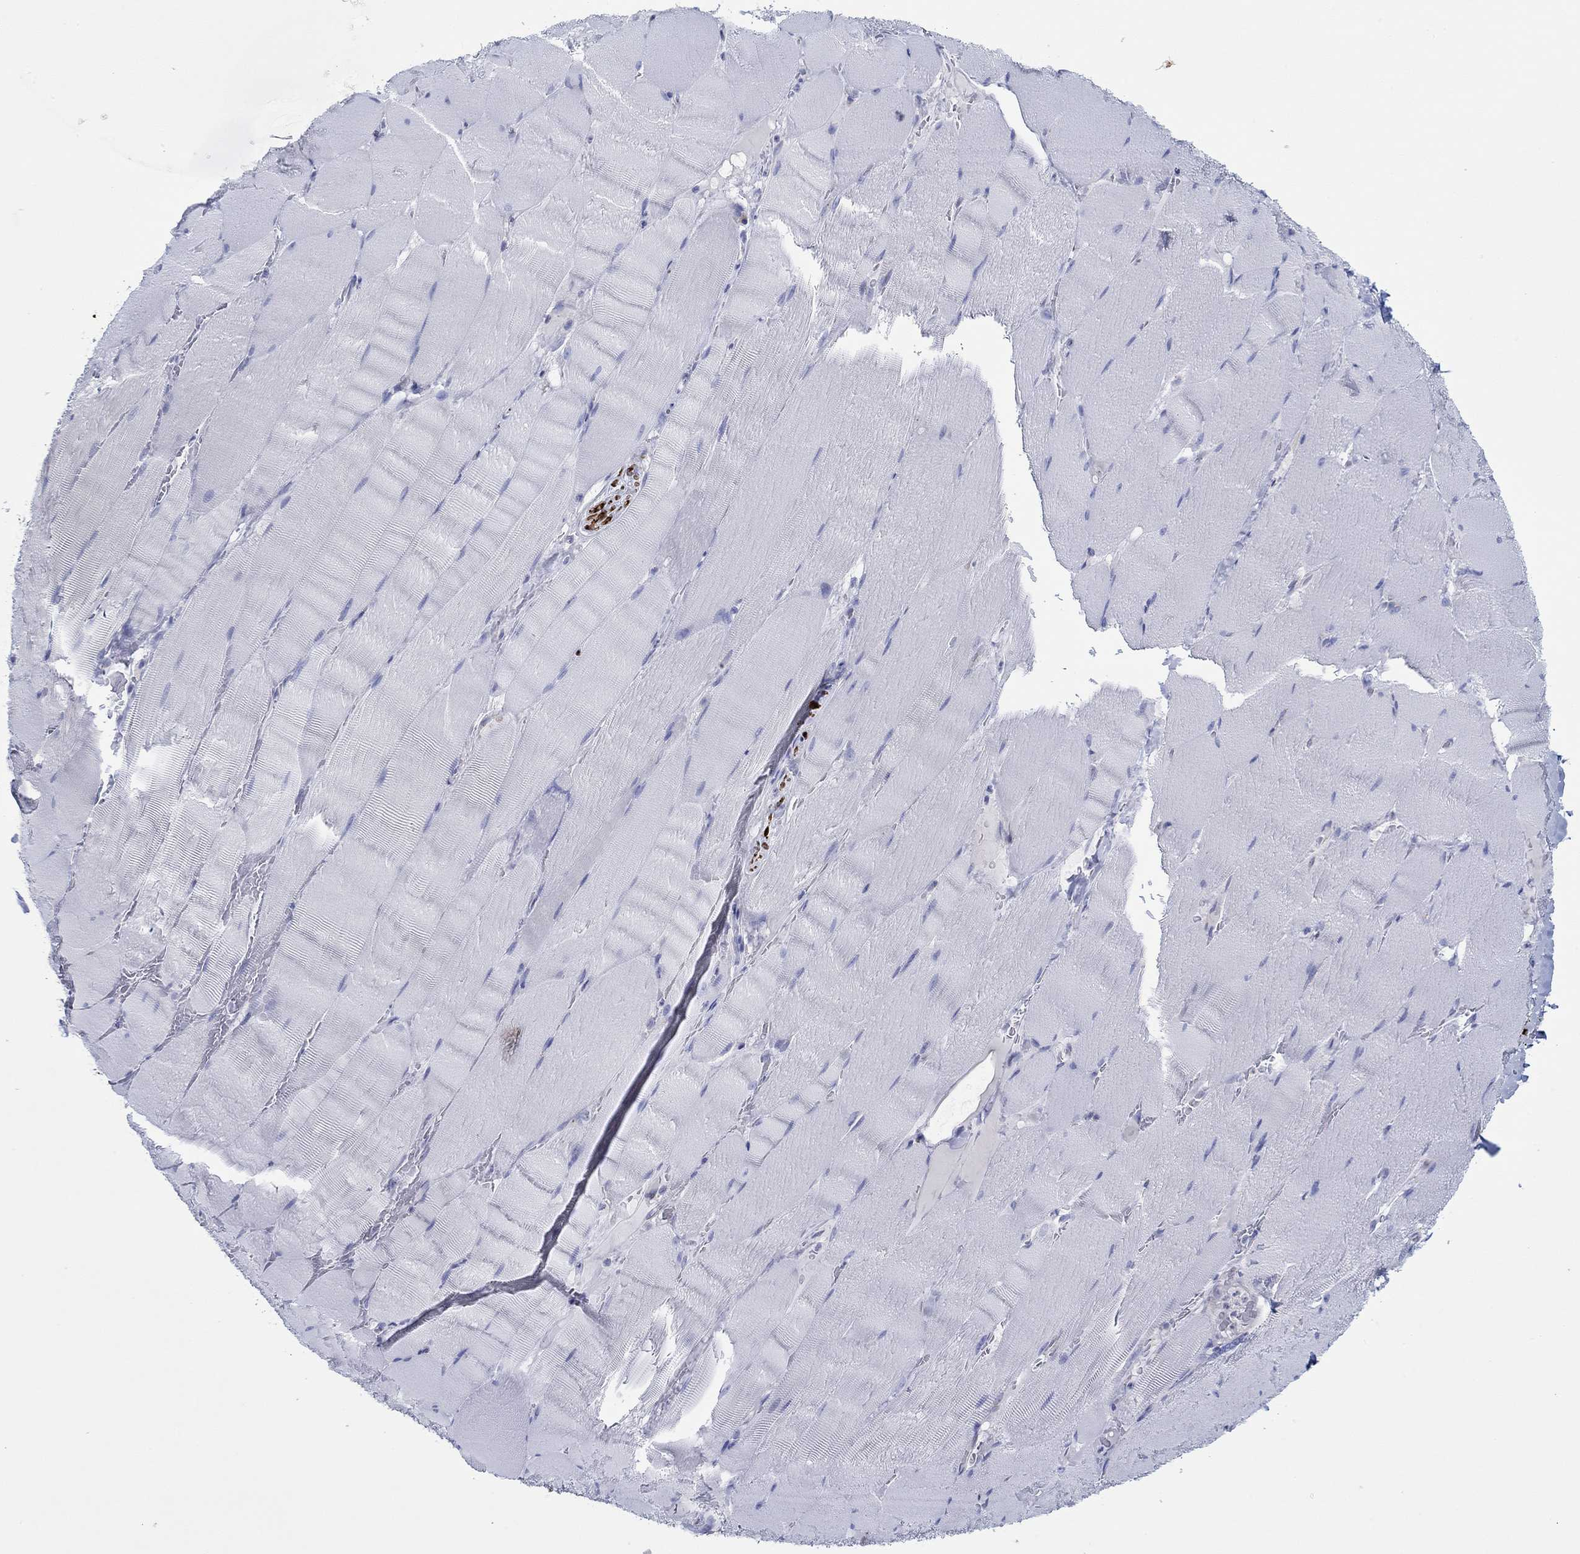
{"staining": {"intensity": "negative", "quantity": "none", "location": "none"}, "tissue": "skeletal muscle", "cell_type": "Myocytes", "image_type": "normal", "snomed": [{"axis": "morphology", "description": "Normal tissue, NOS"}, {"axis": "topography", "description": "Skeletal muscle"}], "caption": "Unremarkable skeletal muscle was stained to show a protein in brown. There is no significant positivity in myocytes. (DAB (3,3'-diaminobenzidine) IHC, high magnification).", "gene": "IGFBP6", "patient": {"sex": "male", "age": 56}}